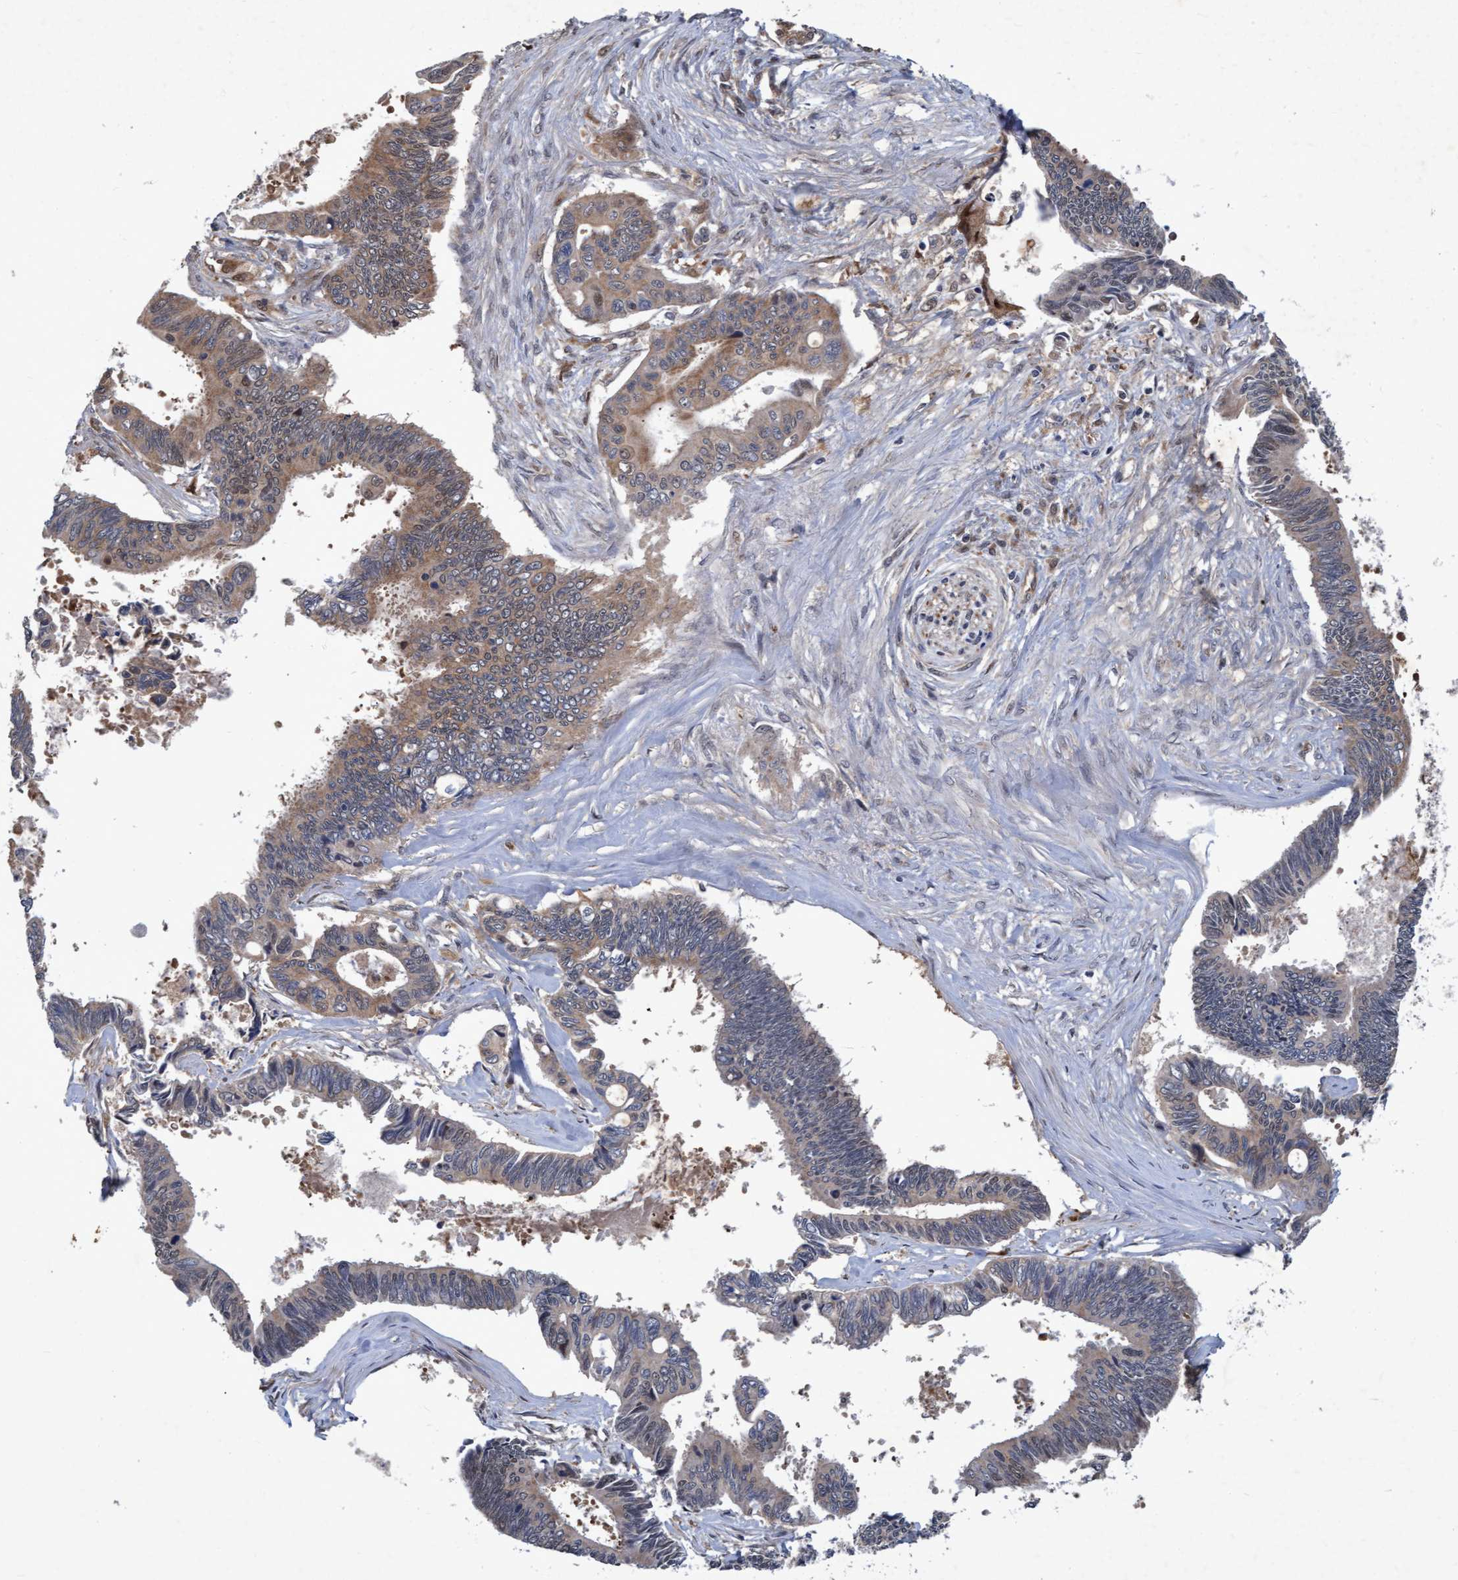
{"staining": {"intensity": "weak", "quantity": "25%-75%", "location": "cytoplasmic/membranous"}, "tissue": "pancreatic cancer", "cell_type": "Tumor cells", "image_type": "cancer", "snomed": [{"axis": "morphology", "description": "Adenocarcinoma, NOS"}, {"axis": "topography", "description": "Pancreas"}], "caption": "This is an image of immunohistochemistry staining of pancreatic adenocarcinoma, which shows weak expression in the cytoplasmic/membranous of tumor cells.", "gene": "PSMB6", "patient": {"sex": "female", "age": 70}}